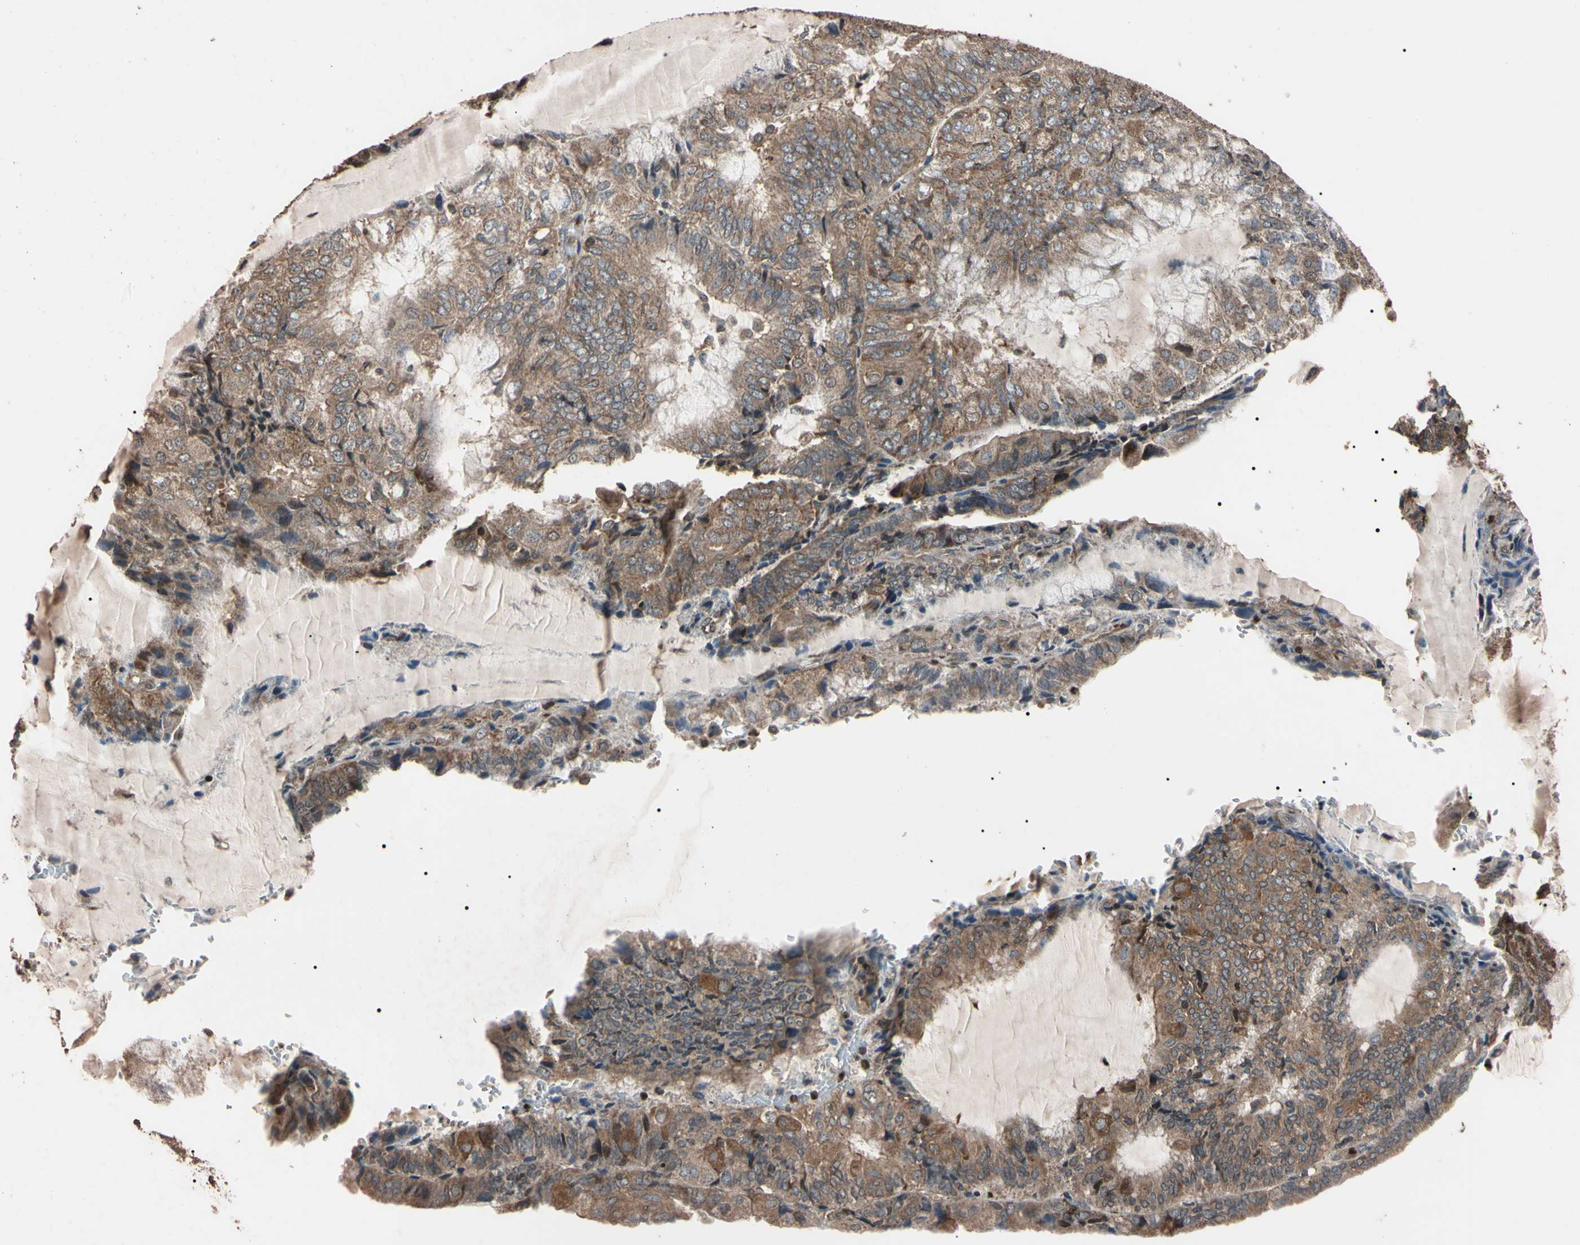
{"staining": {"intensity": "moderate", "quantity": ">75%", "location": "cytoplasmic/membranous"}, "tissue": "endometrial cancer", "cell_type": "Tumor cells", "image_type": "cancer", "snomed": [{"axis": "morphology", "description": "Adenocarcinoma, NOS"}, {"axis": "topography", "description": "Endometrium"}], "caption": "Approximately >75% of tumor cells in endometrial adenocarcinoma display moderate cytoplasmic/membranous protein positivity as visualized by brown immunohistochemical staining.", "gene": "TNFRSF1A", "patient": {"sex": "female", "age": 81}}